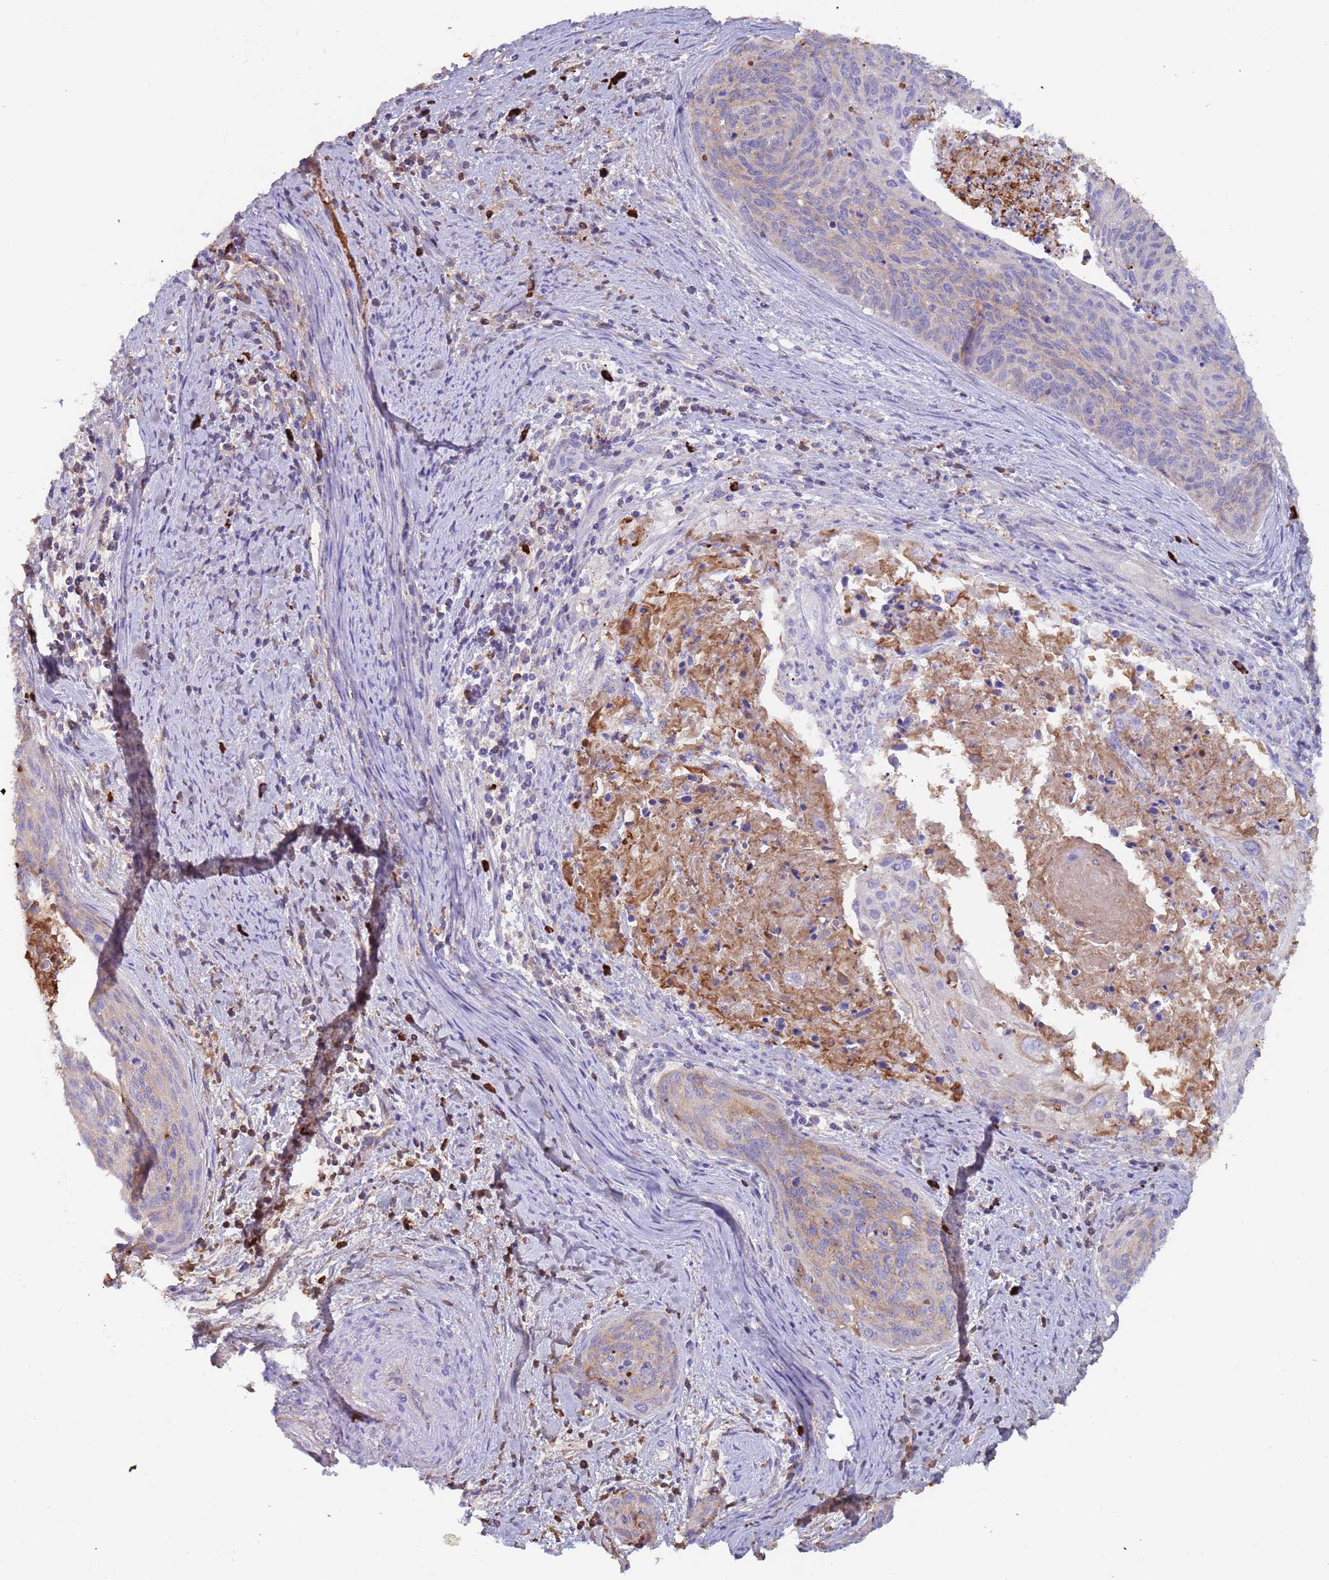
{"staining": {"intensity": "negative", "quantity": "none", "location": "none"}, "tissue": "cervical cancer", "cell_type": "Tumor cells", "image_type": "cancer", "snomed": [{"axis": "morphology", "description": "Squamous cell carcinoma, NOS"}, {"axis": "topography", "description": "Cervix"}], "caption": "Immunohistochemical staining of human squamous cell carcinoma (cervical) reveals no significant positivity in tumor cells. (Immunohistochemistry, brightfield microscopy, high magnification).", "gene": "CYSLTR2", "patient": {"sex": "female", "age": 55}}